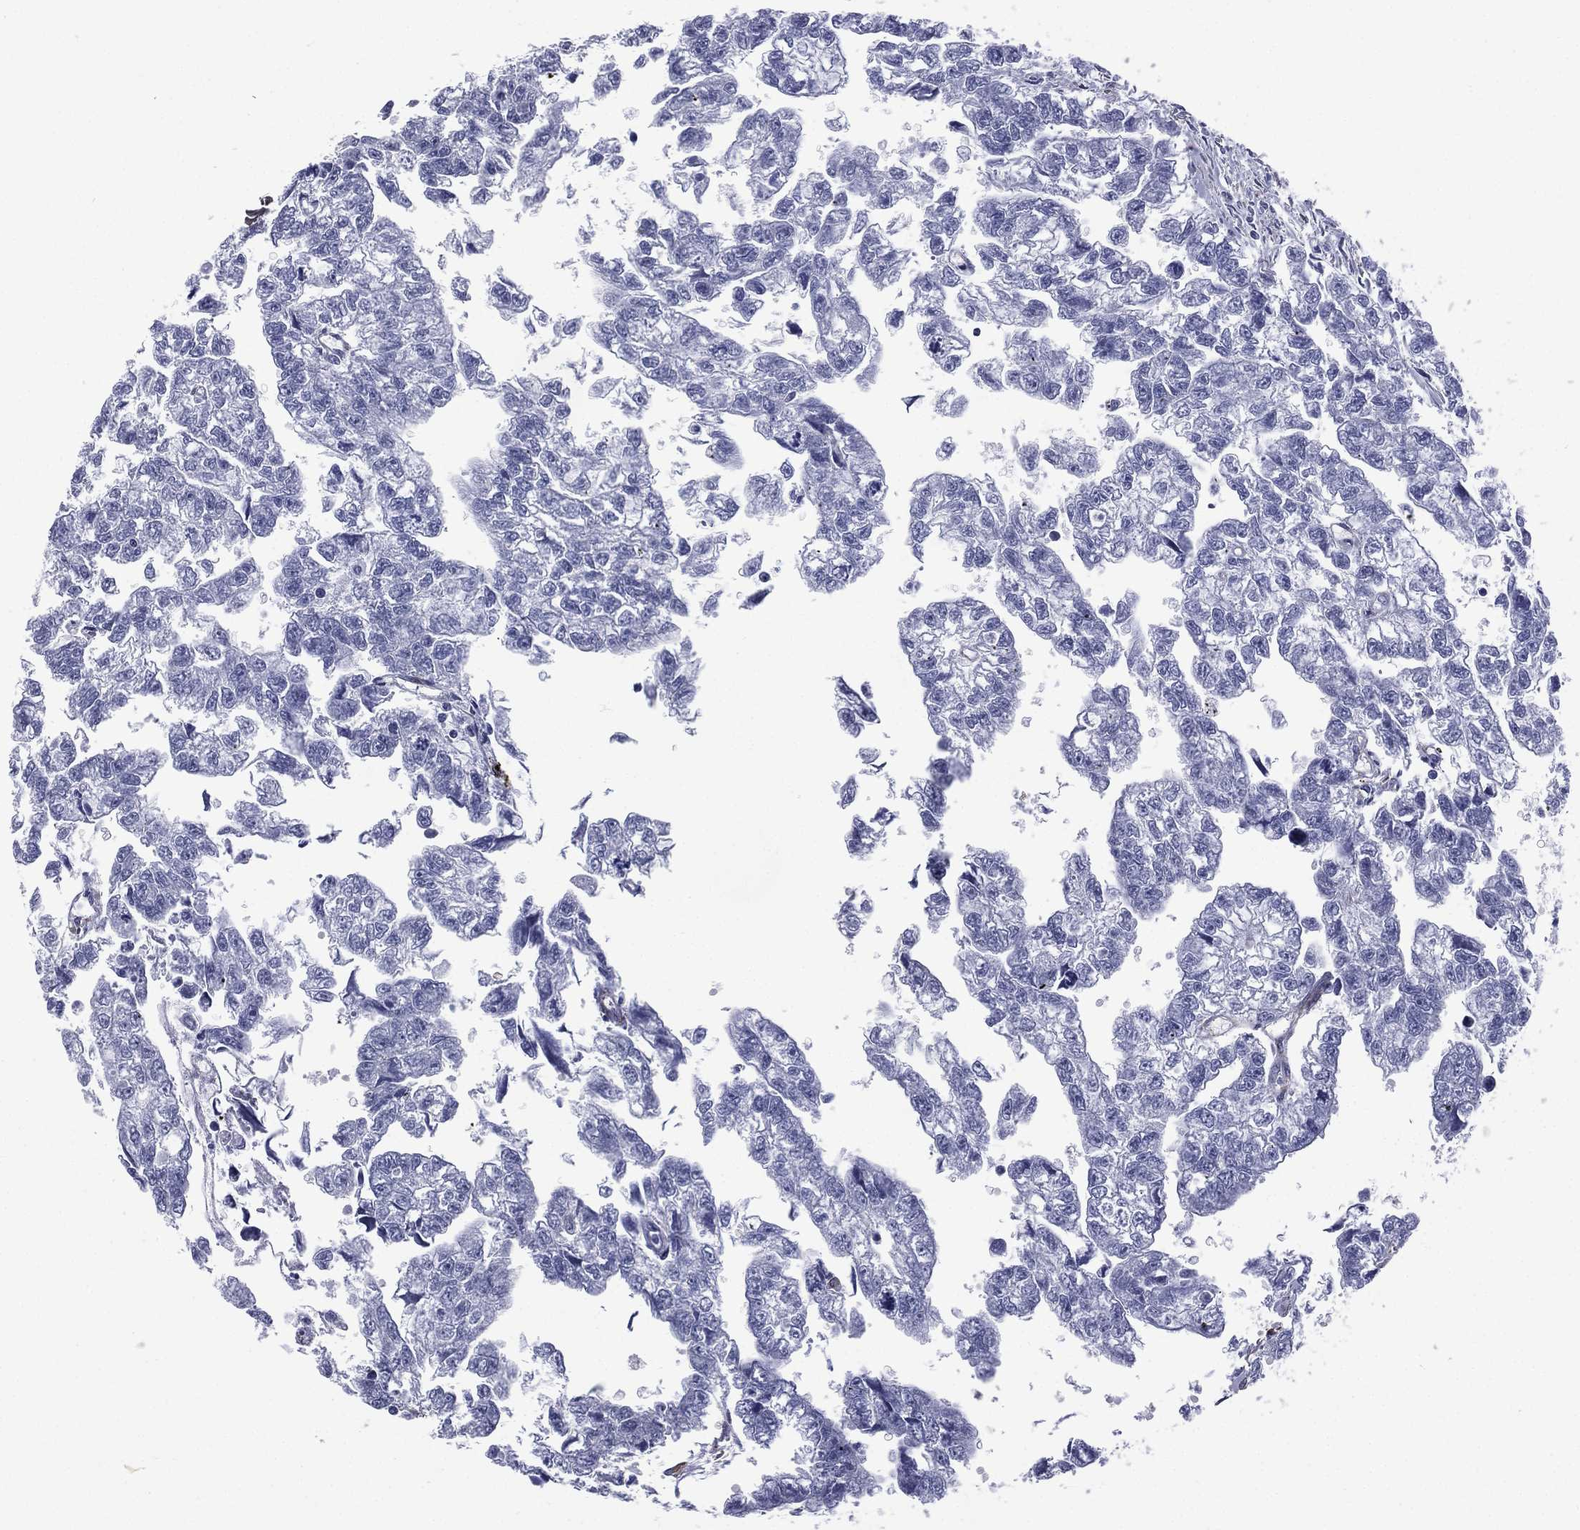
{"staining": {"intensity": "negative", "quantity": "none", "location": "none"}, "tissue": "testis cancer", "cell_type": "Tumor cells", "image_type": "cancer", "snomed": [{"axis": "morphology", "description": "Carcinoma, Embryonal, NOS"}, {"axis": "morphology", "description": "Teratoma, malignant, NOS"}, {"axis": "topography", "description": "Testis"}], "caption": "Histopathology image shows no protein expression in tumor cells of embryonal carcinoma (testis) tissue.", "gene": "CAVIN3", "patient": {"sex": "male", "age": 44}}